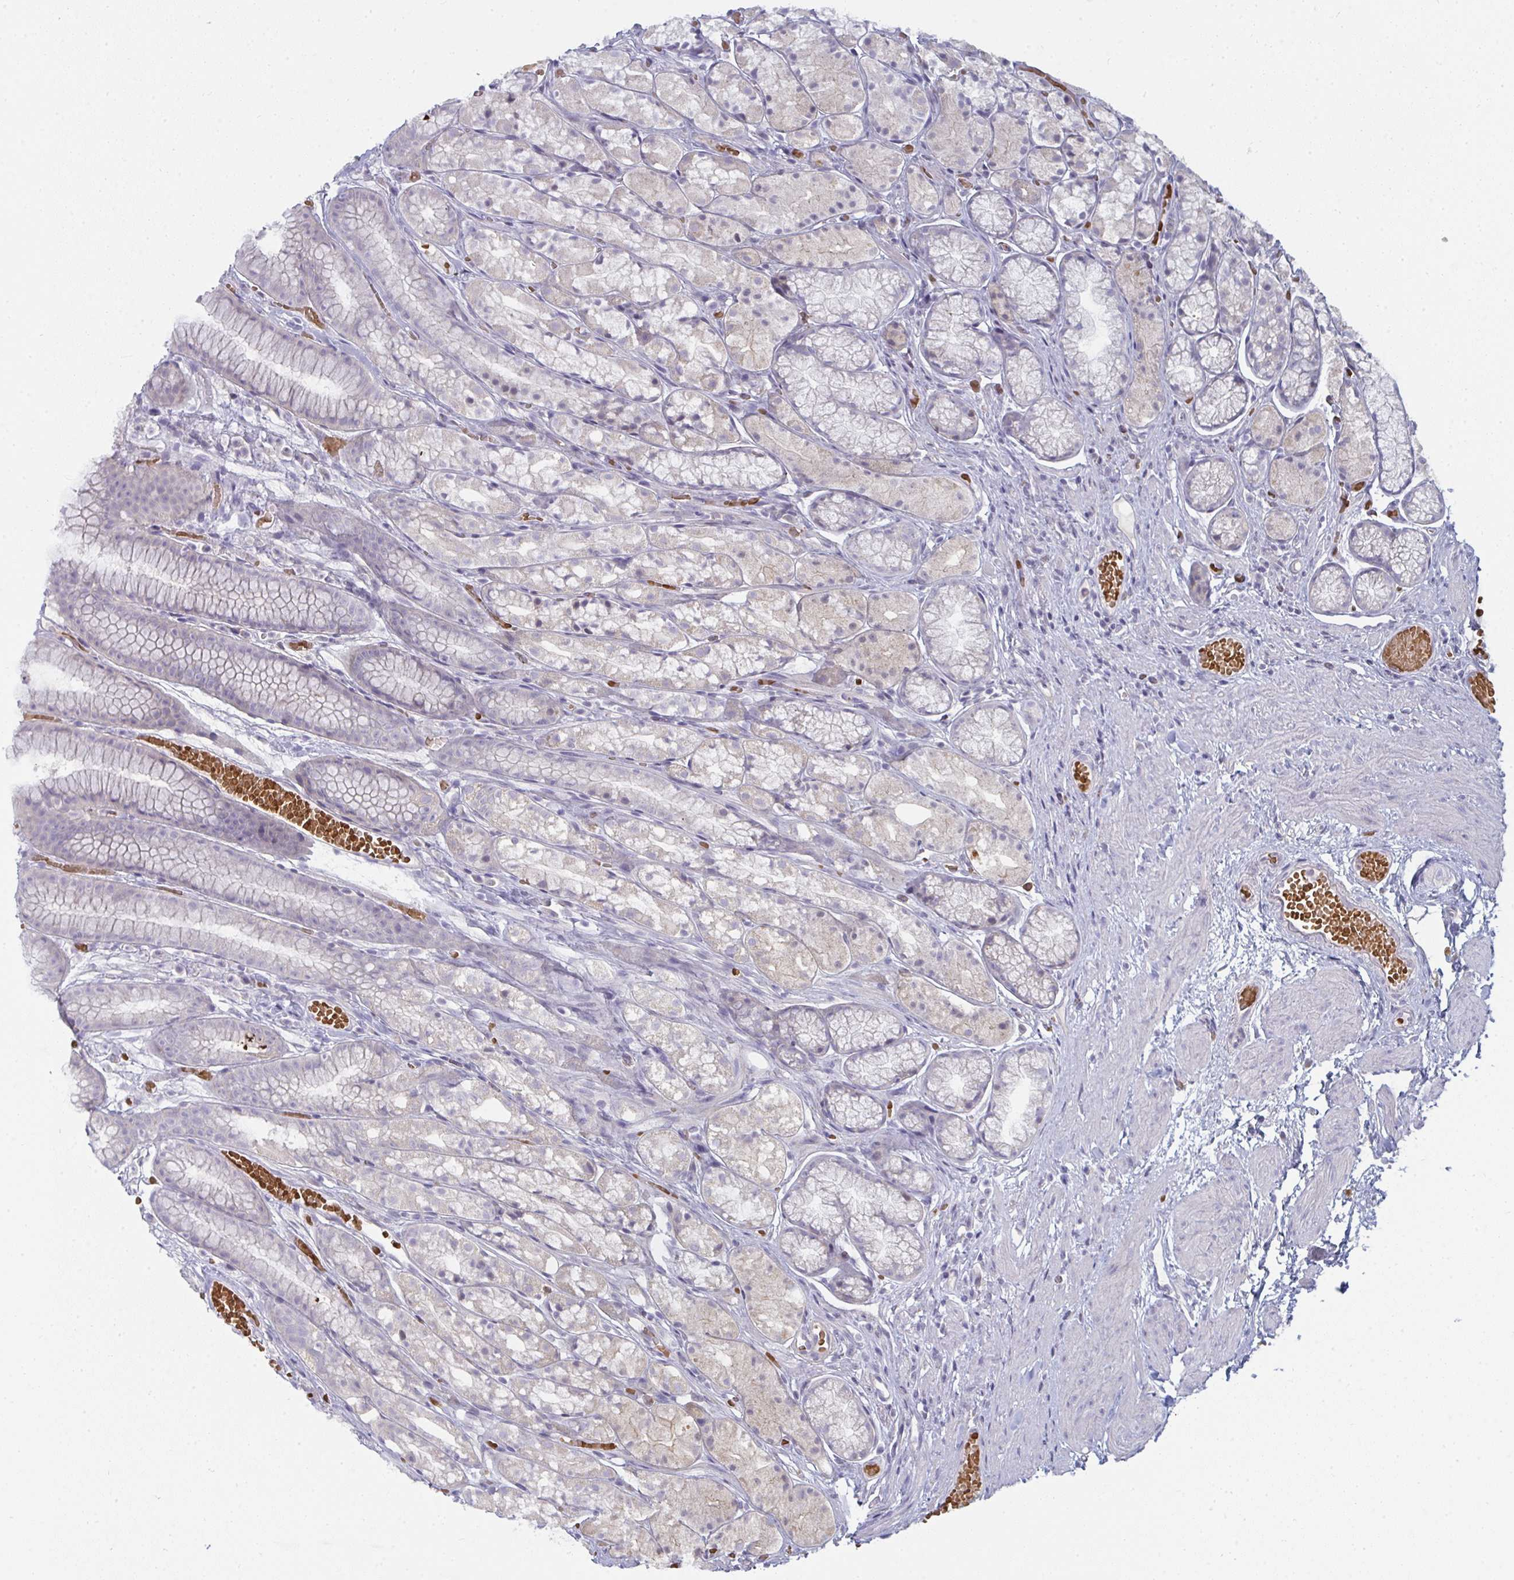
{"staining": {"intensity": "weak", "quantity": "<25%", "location": "cytoplasmic/membranous"}, "tissue": "stomach", "cell_type": "Glandular cells", "image_type": "normal", "snomed": [{"axis": "morphology", "description": "Normal tissue, NOS"}, {"axis": "topography", "description": "Smooth muscle"}, {"axis": "topography", "description": "Stomach"}], "caption": "Glandular cells show no significant protein expression in benign stomach. (DAB (3,3'-diaminobenzidine) immunohistochemistry (IHC), high magnification).", "gene": "SHB", "patient": {"sex": "male", "age": 70}}